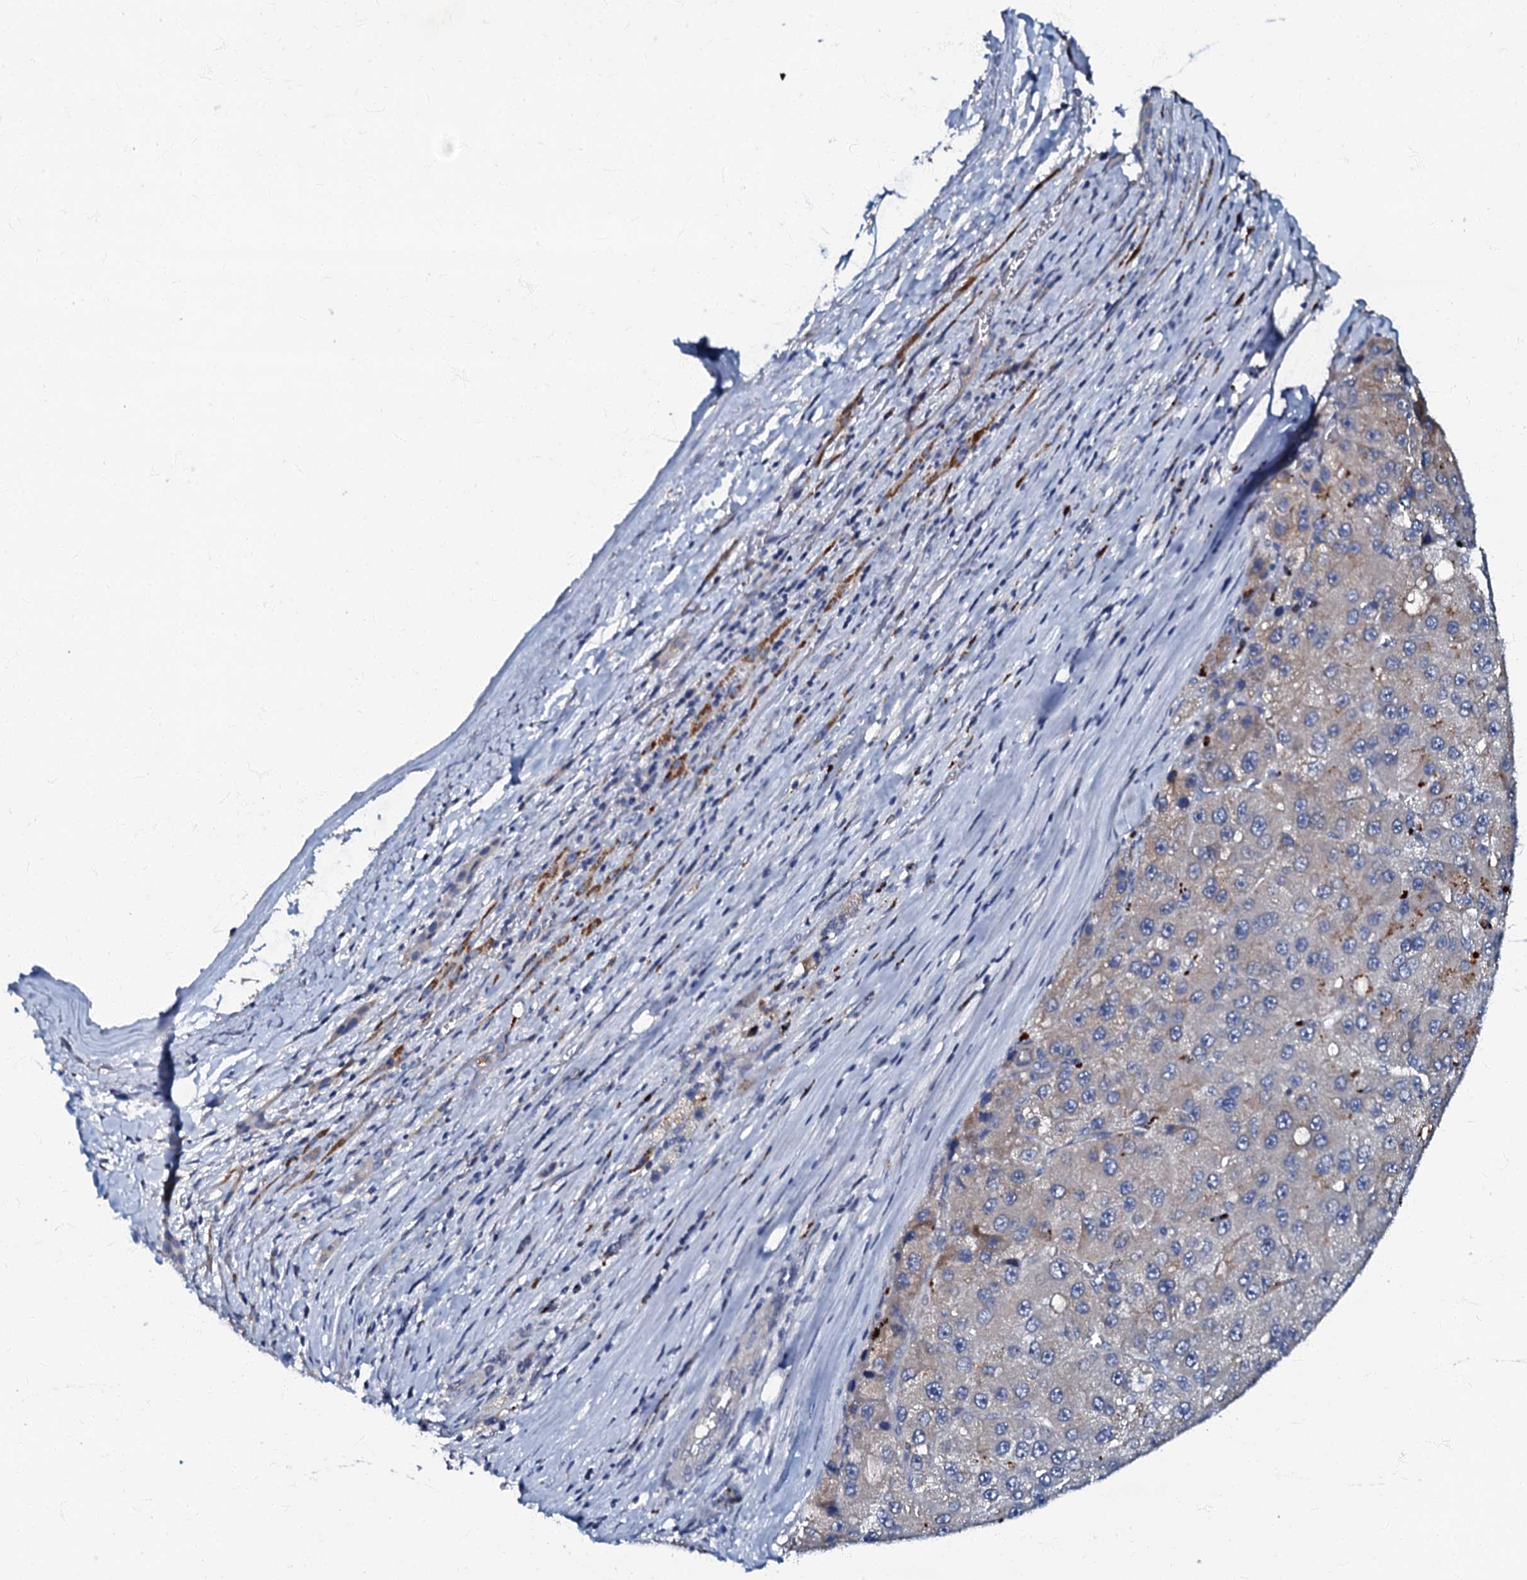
{"staining": {"intensity": "negative", "quantity": "none", "location": "none"}, "tissue": "liver cancer", "cell_type": "Tumor cells", "image_type": "cancer", "snomed": [{"axis": "morphology", "description": "Carcinoma, Hepatocellular, NOS"}, {"axis": "topography", "description": "Liver"}], "caption": "This image is of liver hepatocellular carcinoma stained with IHC to label a protein in brown with the nuclei are counter-stained blue. There is no staining in tumor cells. (Stains: DAB (3,3'-diaminobenzidine) immunohistochemistry (IHC) with hematoxylin counter stain, Microscopy: brightfield microscopy at high magnification).", "gene": "OLAH", "patient": {"sex": "female", "age": 73}}